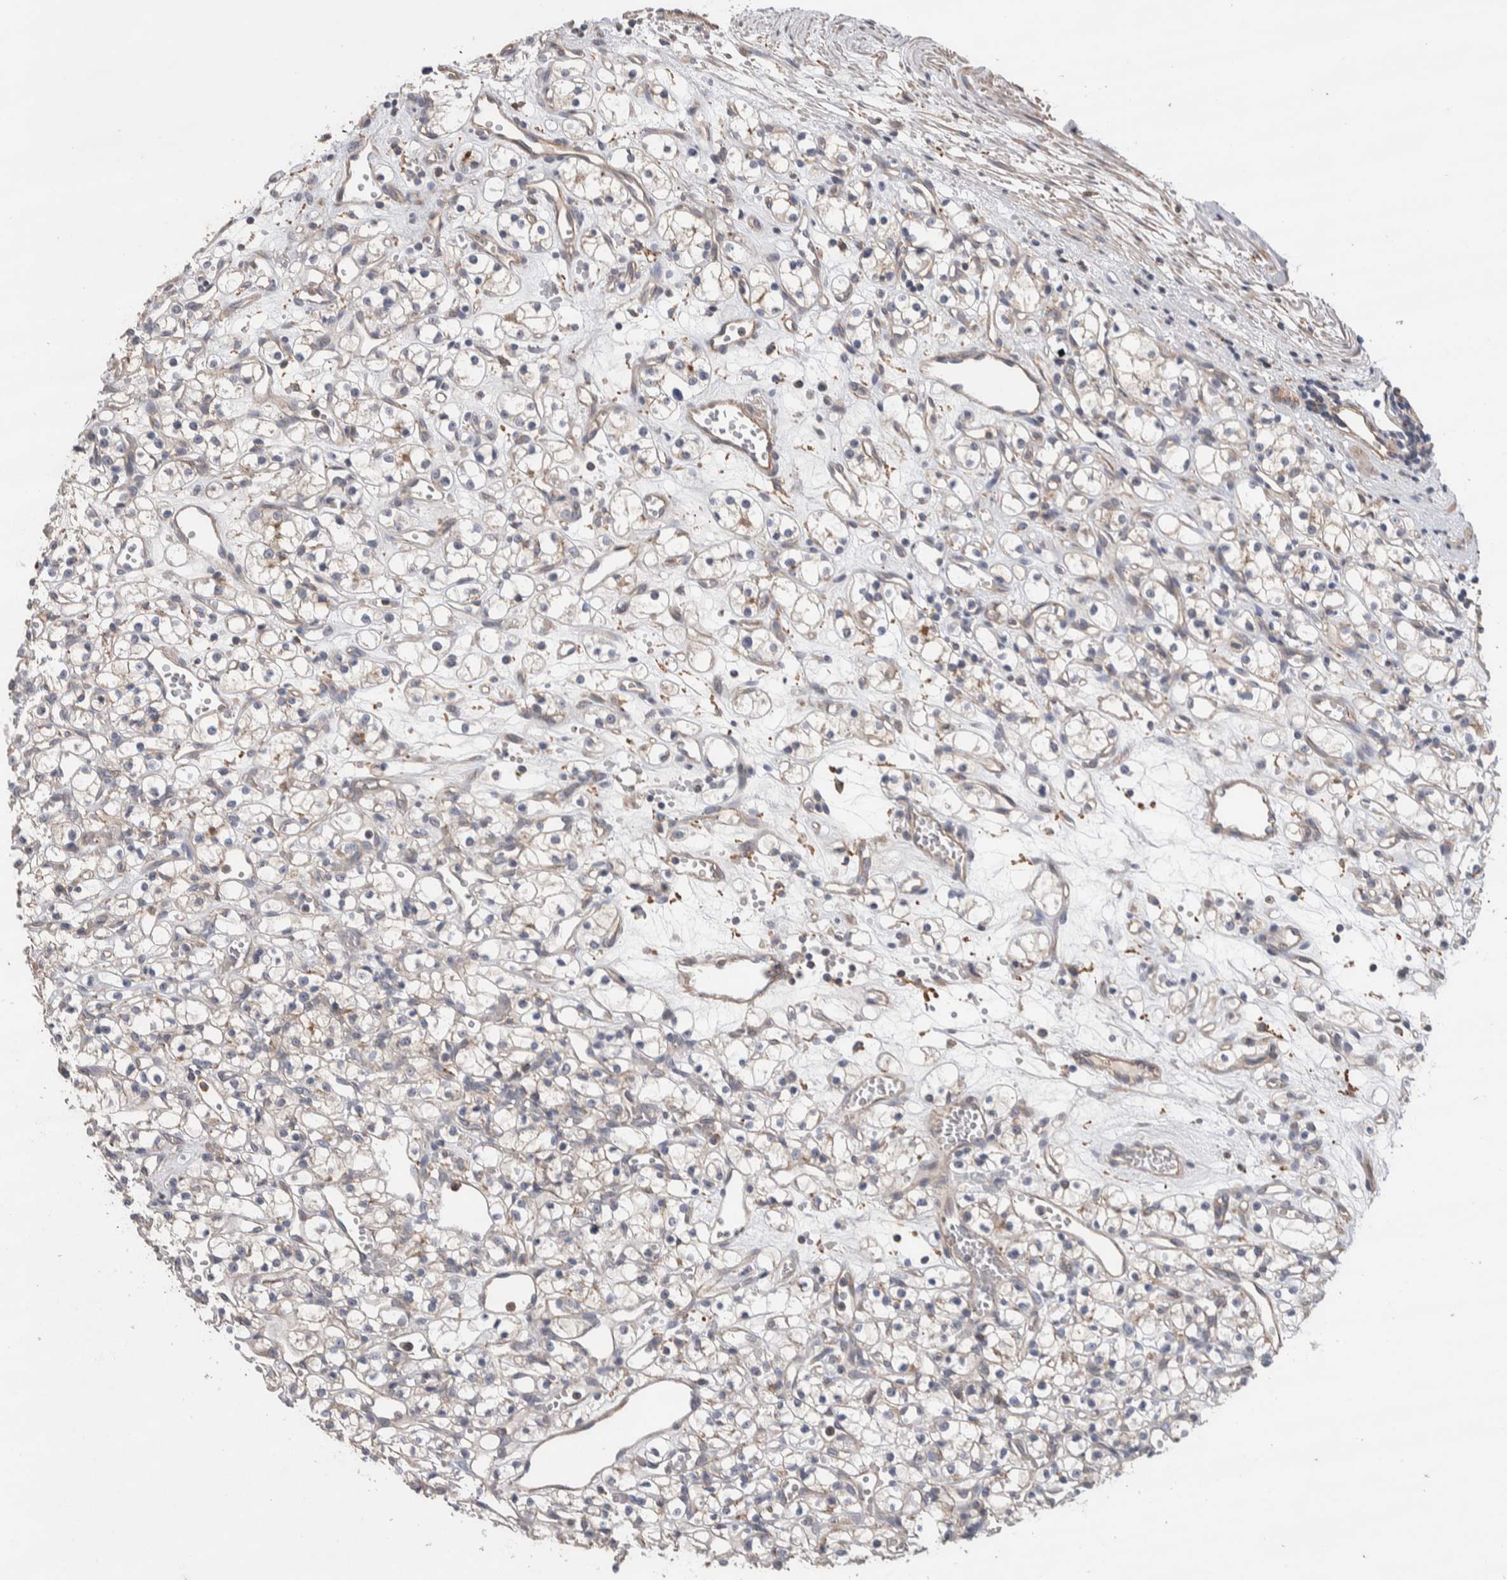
{"staining": {"intensity": "negative", "quantity": "none", "location": "none"}, "tissue": "renal cancer", "cell_type": "Tumor cells", "image_type": "cancer", "snomed": [{"axis": "morphology", "description": "Adenocarcinoma, NOS"}, {"axis": "topography", "description": "Kidney"}], "caption": "This is an immunohistochemistry image of renal cancer (adenocarcinoma). There is no positivity in tumor cells.", "gene": "GCNA", "patient": {"sex": "female", "age": 59}}